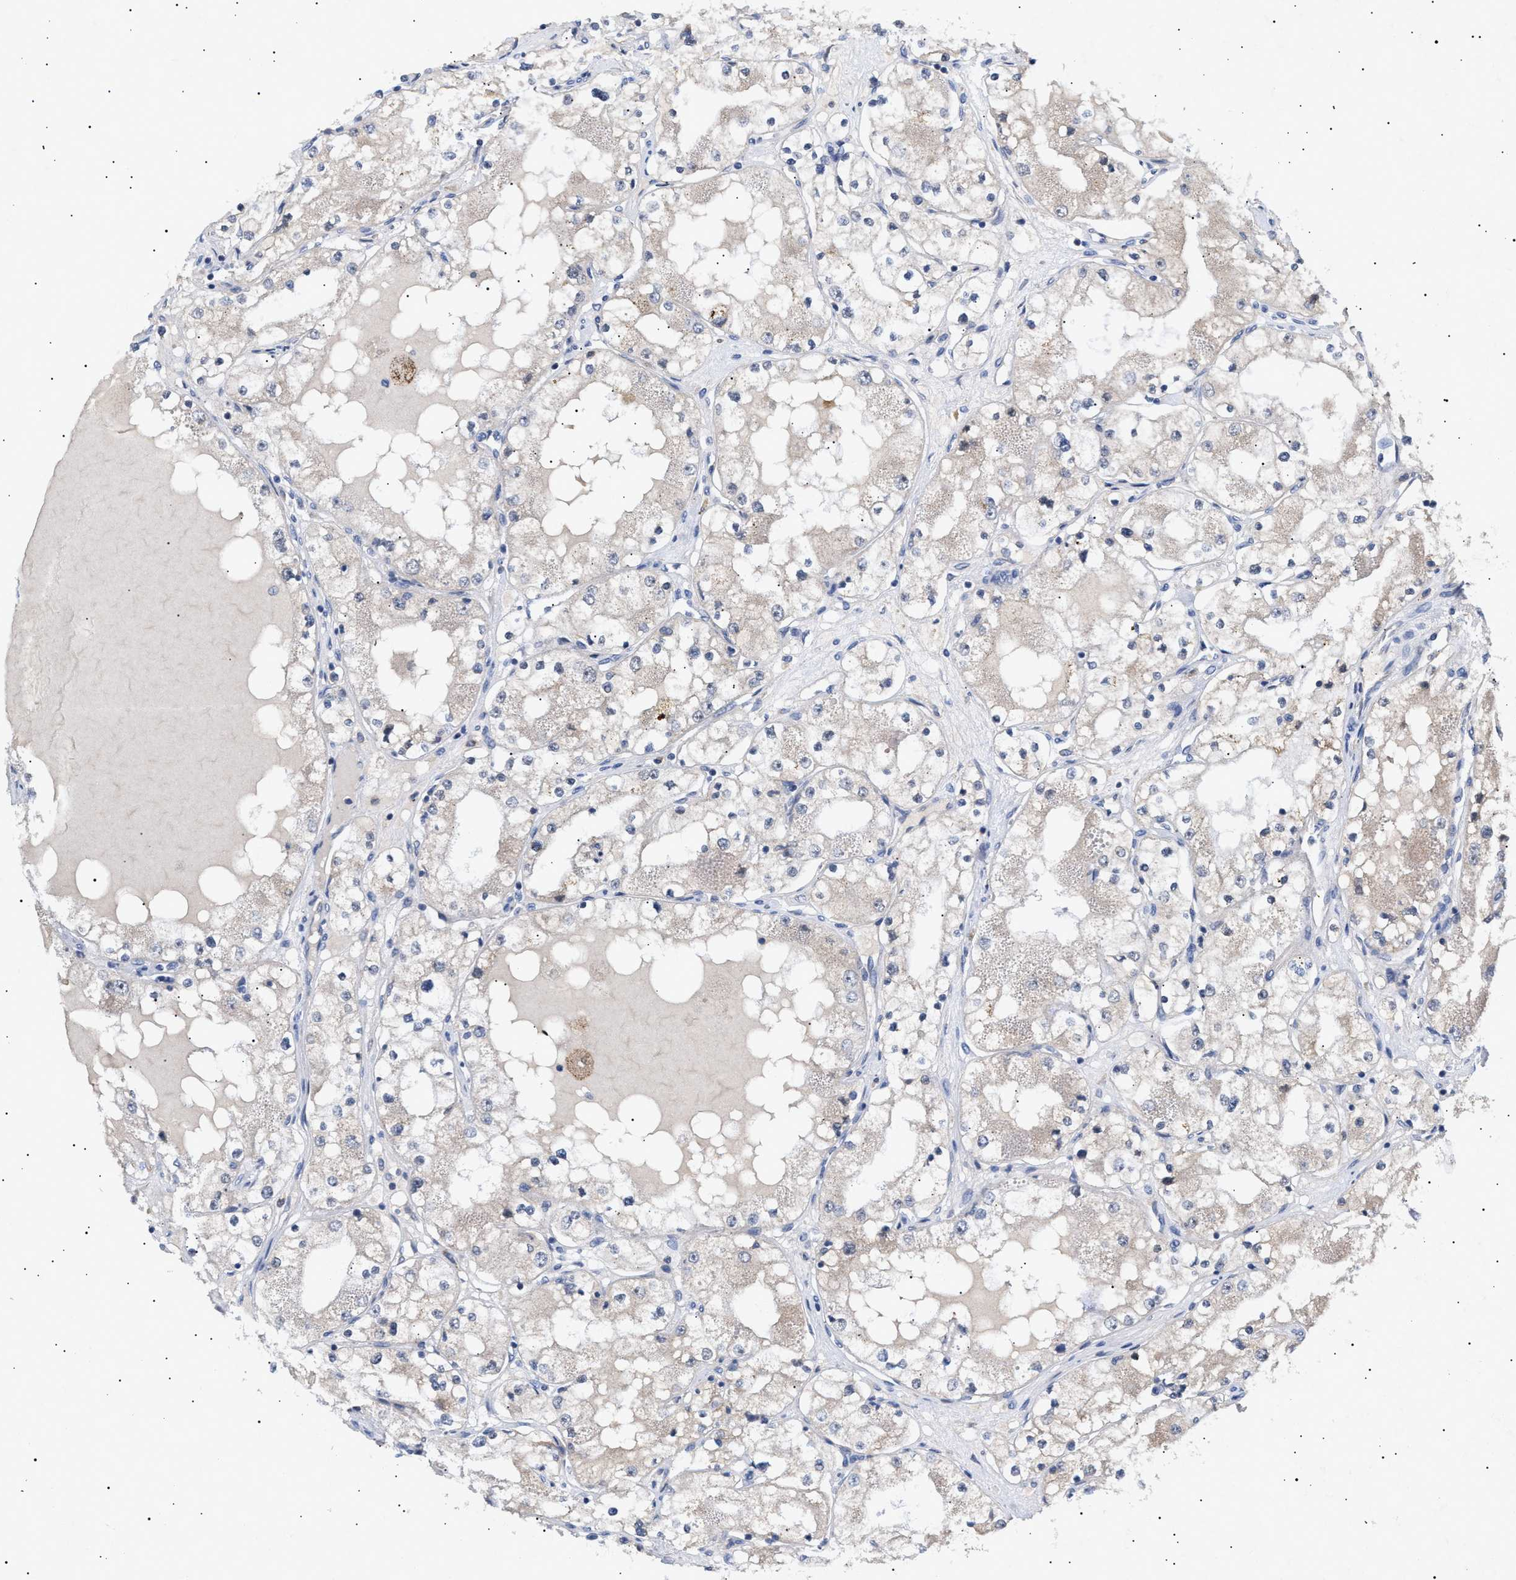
{"staining": {"intensity": "negative", "quantity": "none", "location": "none"}, "tissue": "renal cancer", "cell_type": "Tumor cells", "image_type": "cancer", "snomed": [{"axis": "morphology", "description": "Adenocarcinoma, NOS"}, {"axis": "topography", "description": "Kidney"}], "caption": "Histopathology image shows no significant protein expression in tumor cells of renal adenocarcinoma.", "gene": "SIRT5", "patient": {"sex": "male", "age": 68}}